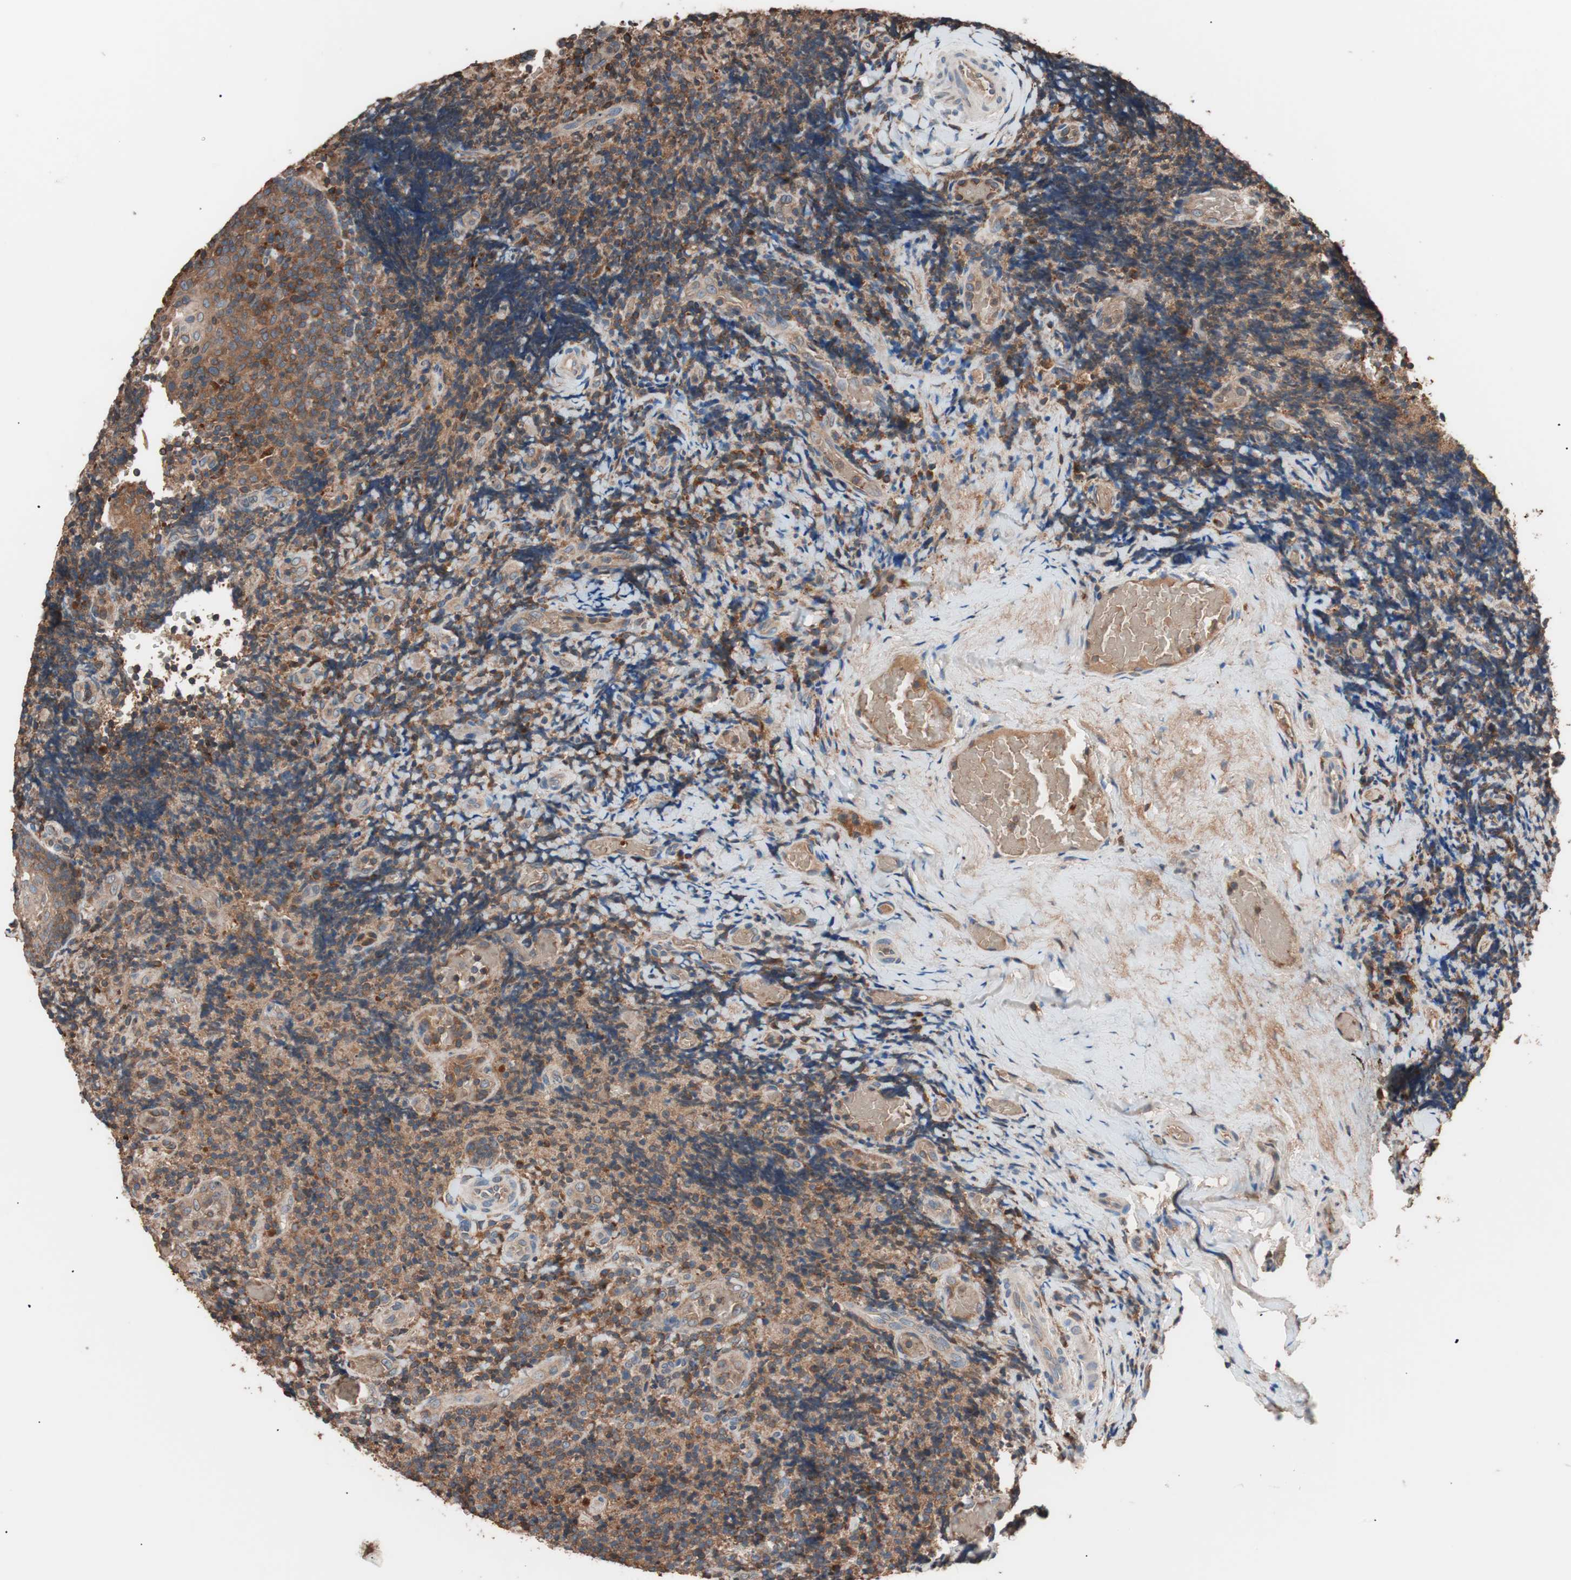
{"staining": {"intensity": "moderate", "quantity": ">75%", "location": "cytoplasmic/membranous"}, "tissue": "lymphoma", "cell_type": "Tumor cells", "image_type": "cancer", "snomed": [{"axis": "morphology", "description": "Malignant lymphoma, non-Hodgkin's type, High grade"}, {"axis": "topography", "description": "Tonsil"}], "caption": "IHC (DAB (3,3'-diaminobenzidine)) staining of malignant lymphoma, non-Hodgkin's type (high-grade) displays moderate cytoplasmic/membranous protein positivity in about >75% of tumor cells. The protein is stained brown, and the nuclei are stained in blue (DAB IHC with brightfield microscopy, high magnification).", "gene": "GLYCTK", "patient": {"sex": "female", "age": 36}}